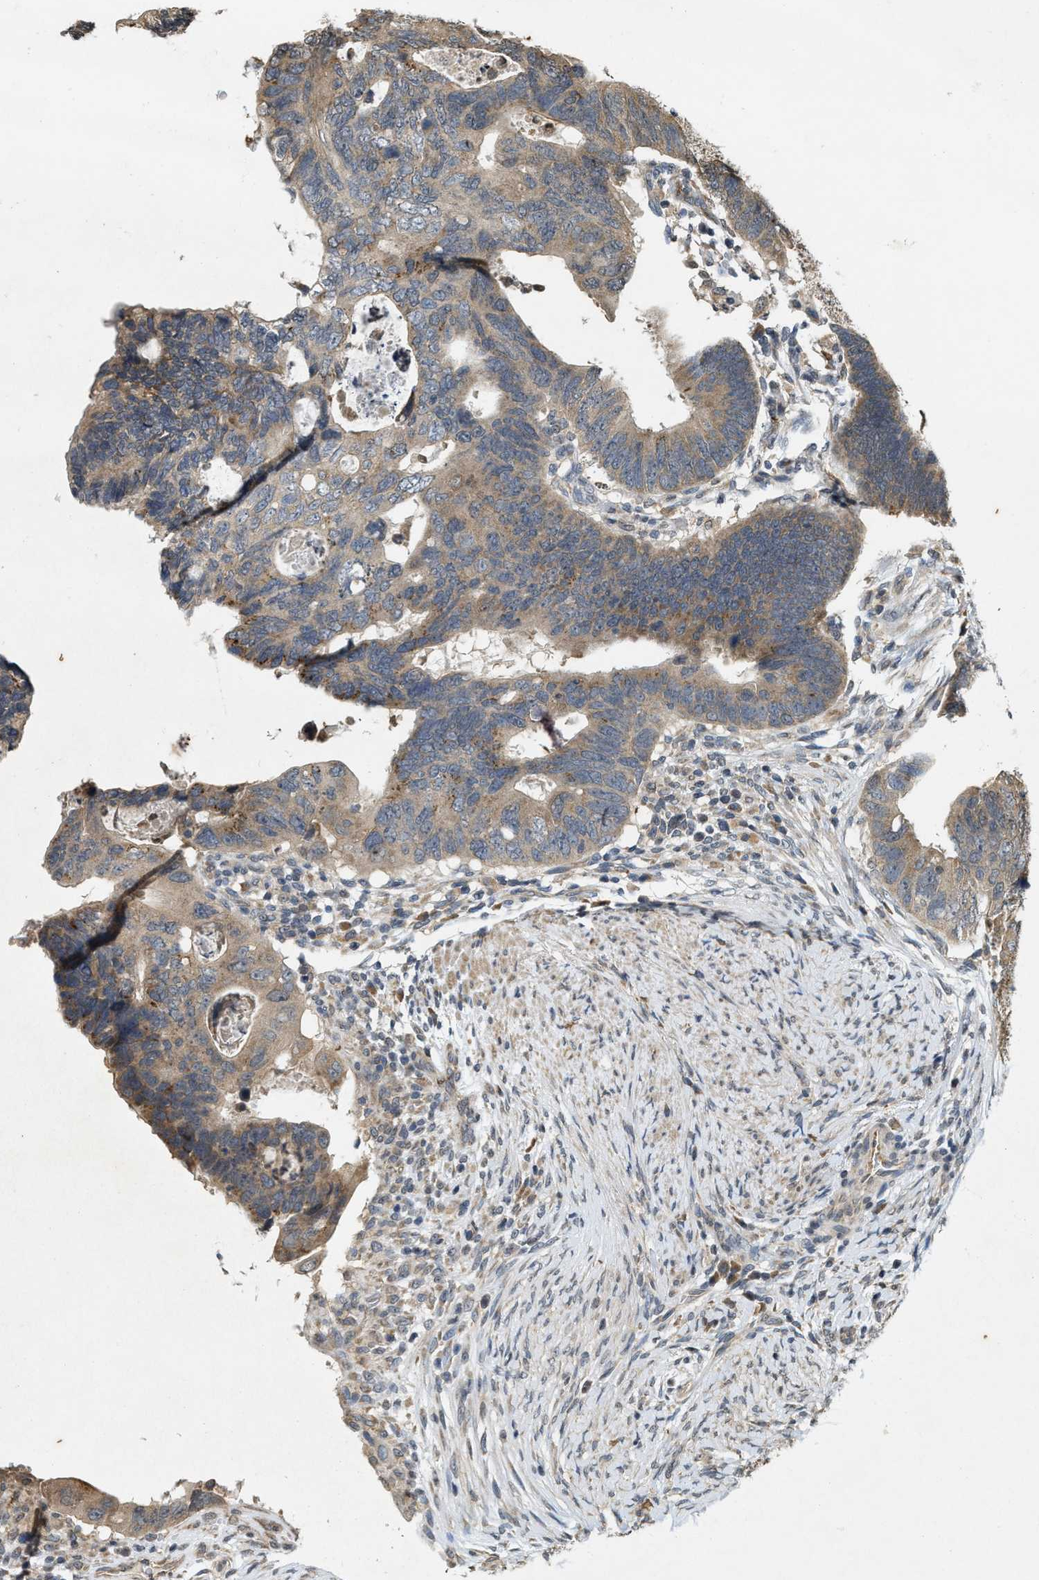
{"staining": {"intensity": "moderate", "quantity": "25%-75%", "location": "cytoplasmic/membranous"}, "tissue": "colorectal cancer", "cell_type": "Tumor cells", "image_type": "cancer", "snomed": [{"axis": "morphology", "description": "Adenocarcinoma, NOS"}, {"axis": "topography", "description": "Rectum"}], "caption": "Immunohistochemistry (IHC) staining of colorectal adenocarcinoma, which demonstrates medium levels of moderate cytoplasmic/membranous staining in about 25%-75% of tumor cells indicating moderate cytoplasmic/membranous protein expression. The staining was performed using DAB (brown) for protein detection and nuclei were counterstained in hematoxylin (blue).", "gene": "KIF21A", "patient": {"sex": "male", "age": 53}}